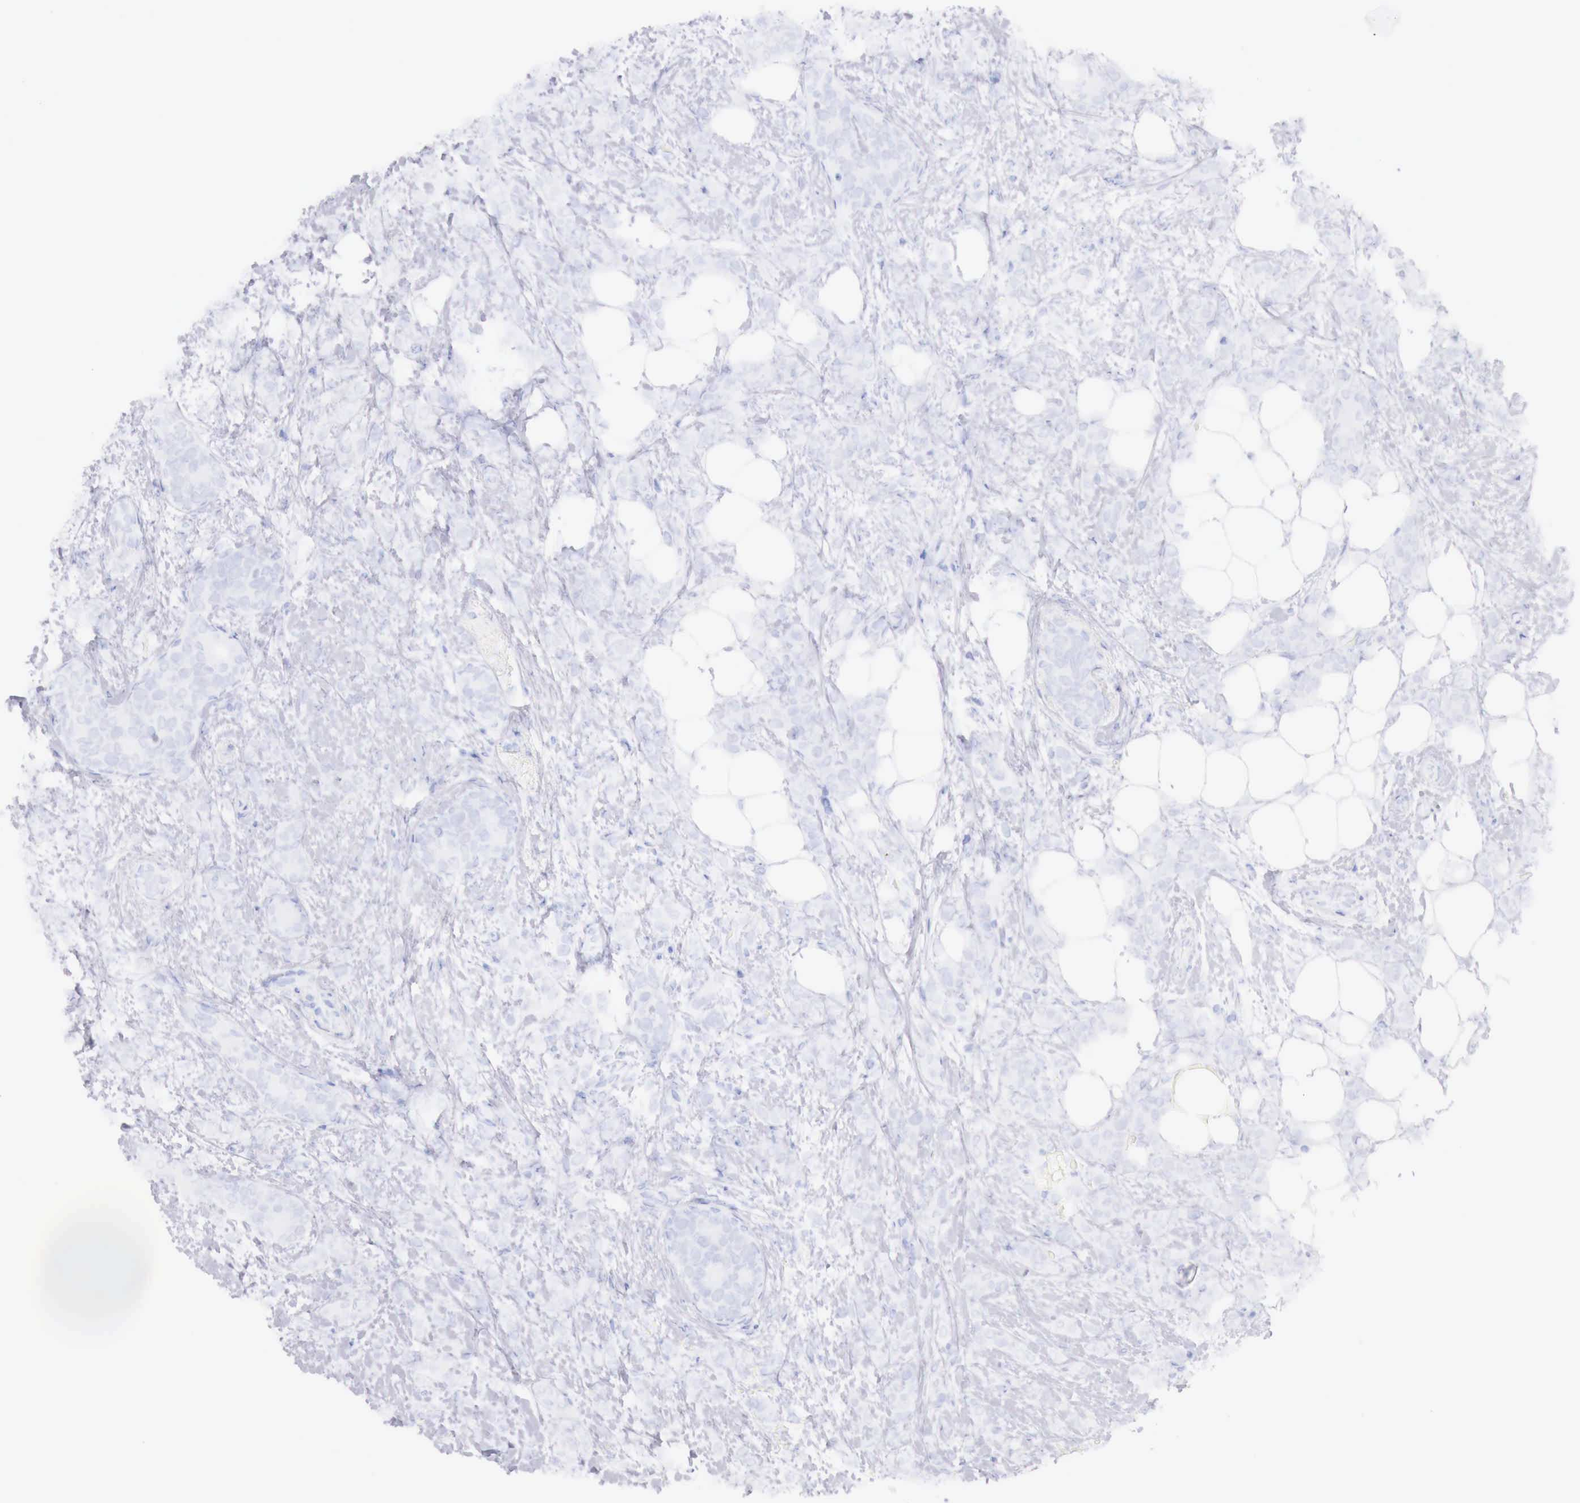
{"staining": {"intensity": "negative", "quantity": "none", "location": "none"}, "tissue": "breast cancer", "cell_type": "Tumor cells", "image_type": "cancer", "snomed": [{"axis": "morphology", "description": "Duct carcinoma"}, {"axis": "topography", "description": "Breast"}], "caption": "Human intraductal carcinoma (breast) stained for a protein using immunohistochemistry (IHC) shows no staining in tumor cells.", "gene": "INHA", "patient": {"sex": "female", "age": 53}}